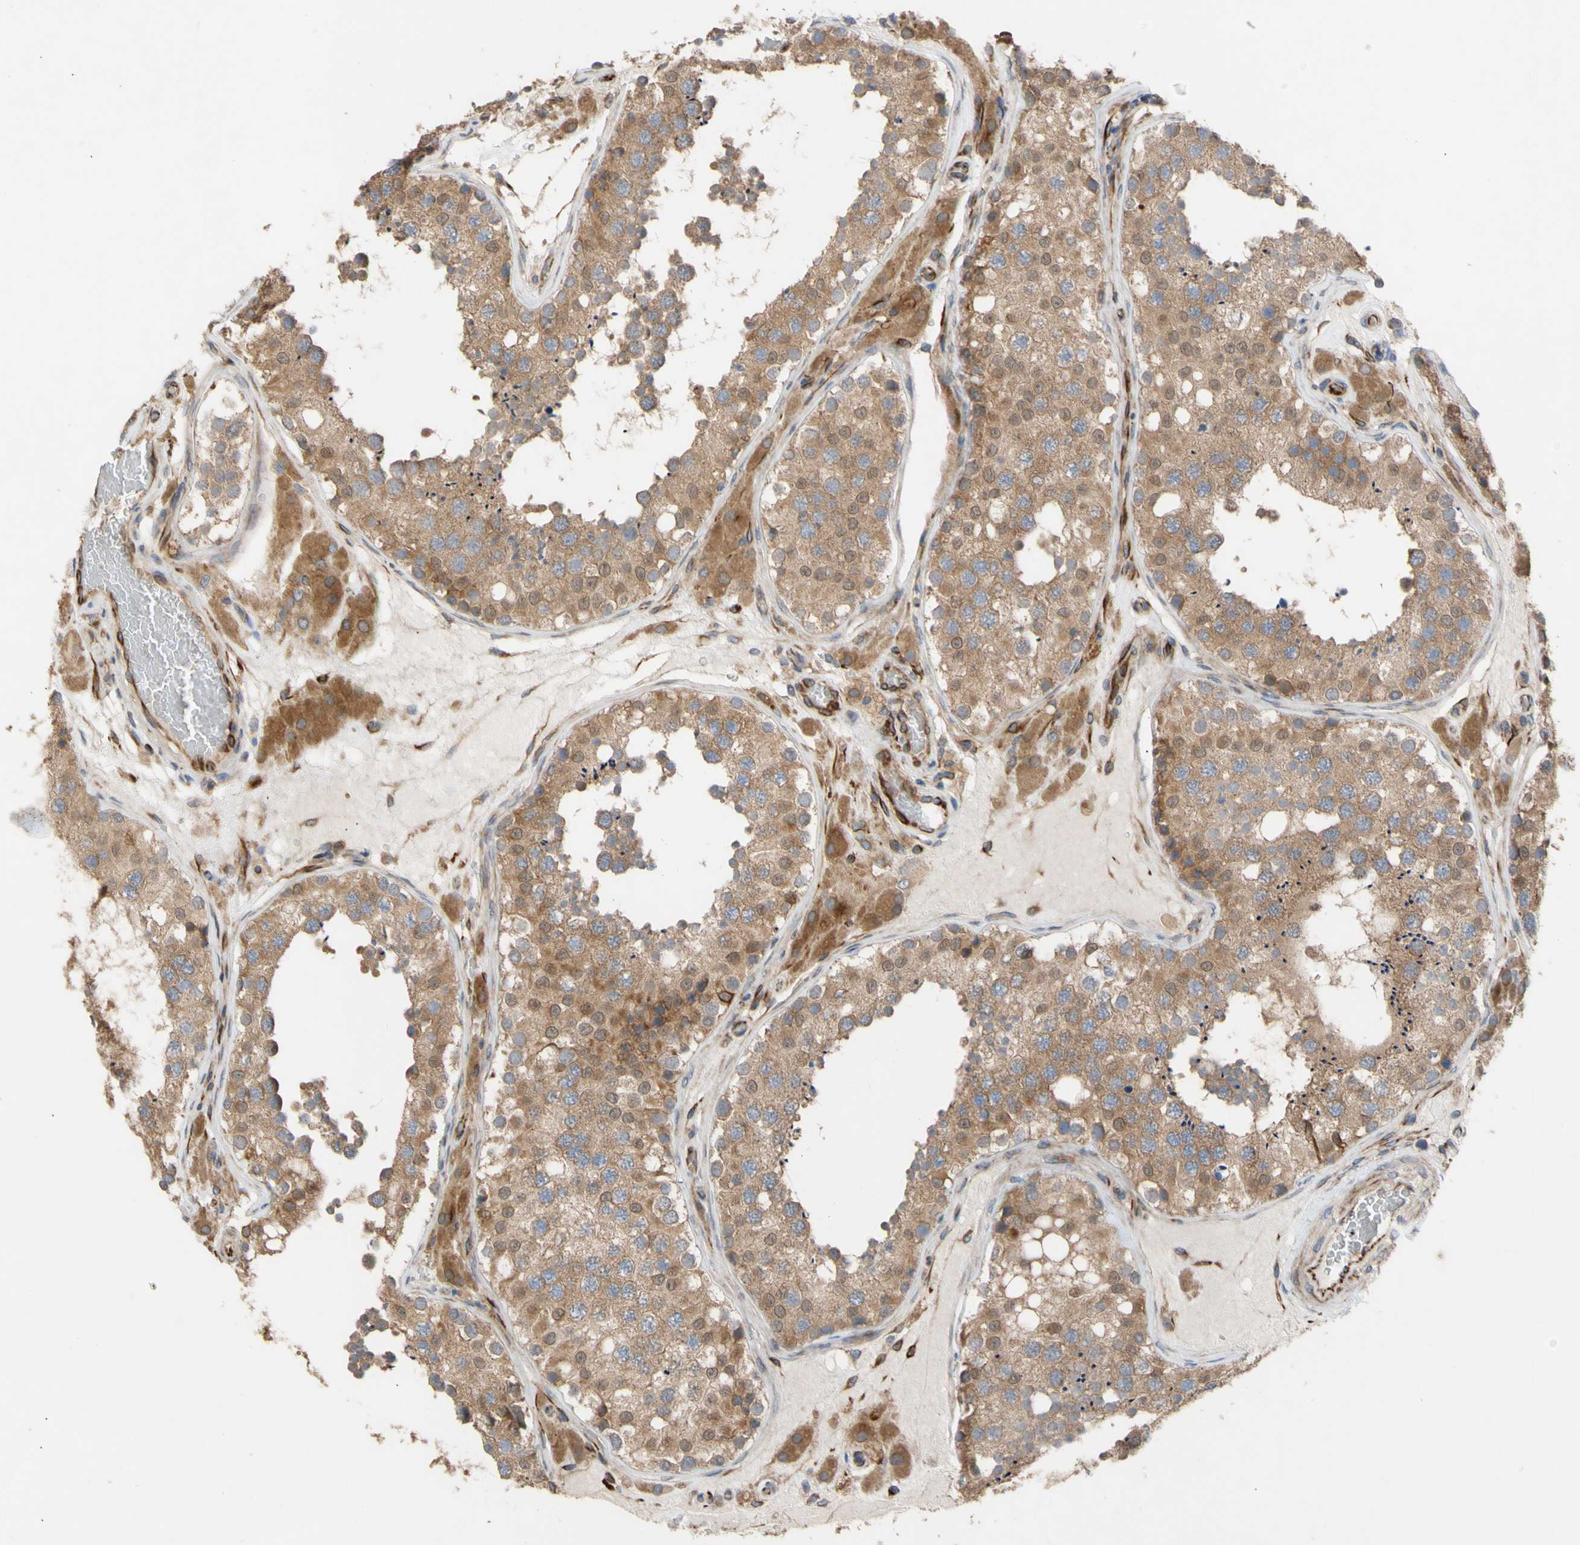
{"staining": {"intensity": "moderate", "quantity": ">75%", "location": "cytoplasmic/membranous"}, "tissue": "testis", "cell_type": "Cells in seminiferous ducts", "image_type": "normal", "snomed": [{"axis": "morphology", "description": "Normal tissue, NOS"}, {"axis": "topography", "description": "Testis"}], "caption": "Immunohistochemical staining of unremarkable testis exhibits >75% levels of moderate cytoplasmic/membranous protein staining in about >75% of cells in seminiferous ducts. (DAB IHC, brown staining for protein, blue staining for nuclei).", "gene": "EIF2S3", "patient": {"sex": "male", "age": 26}}